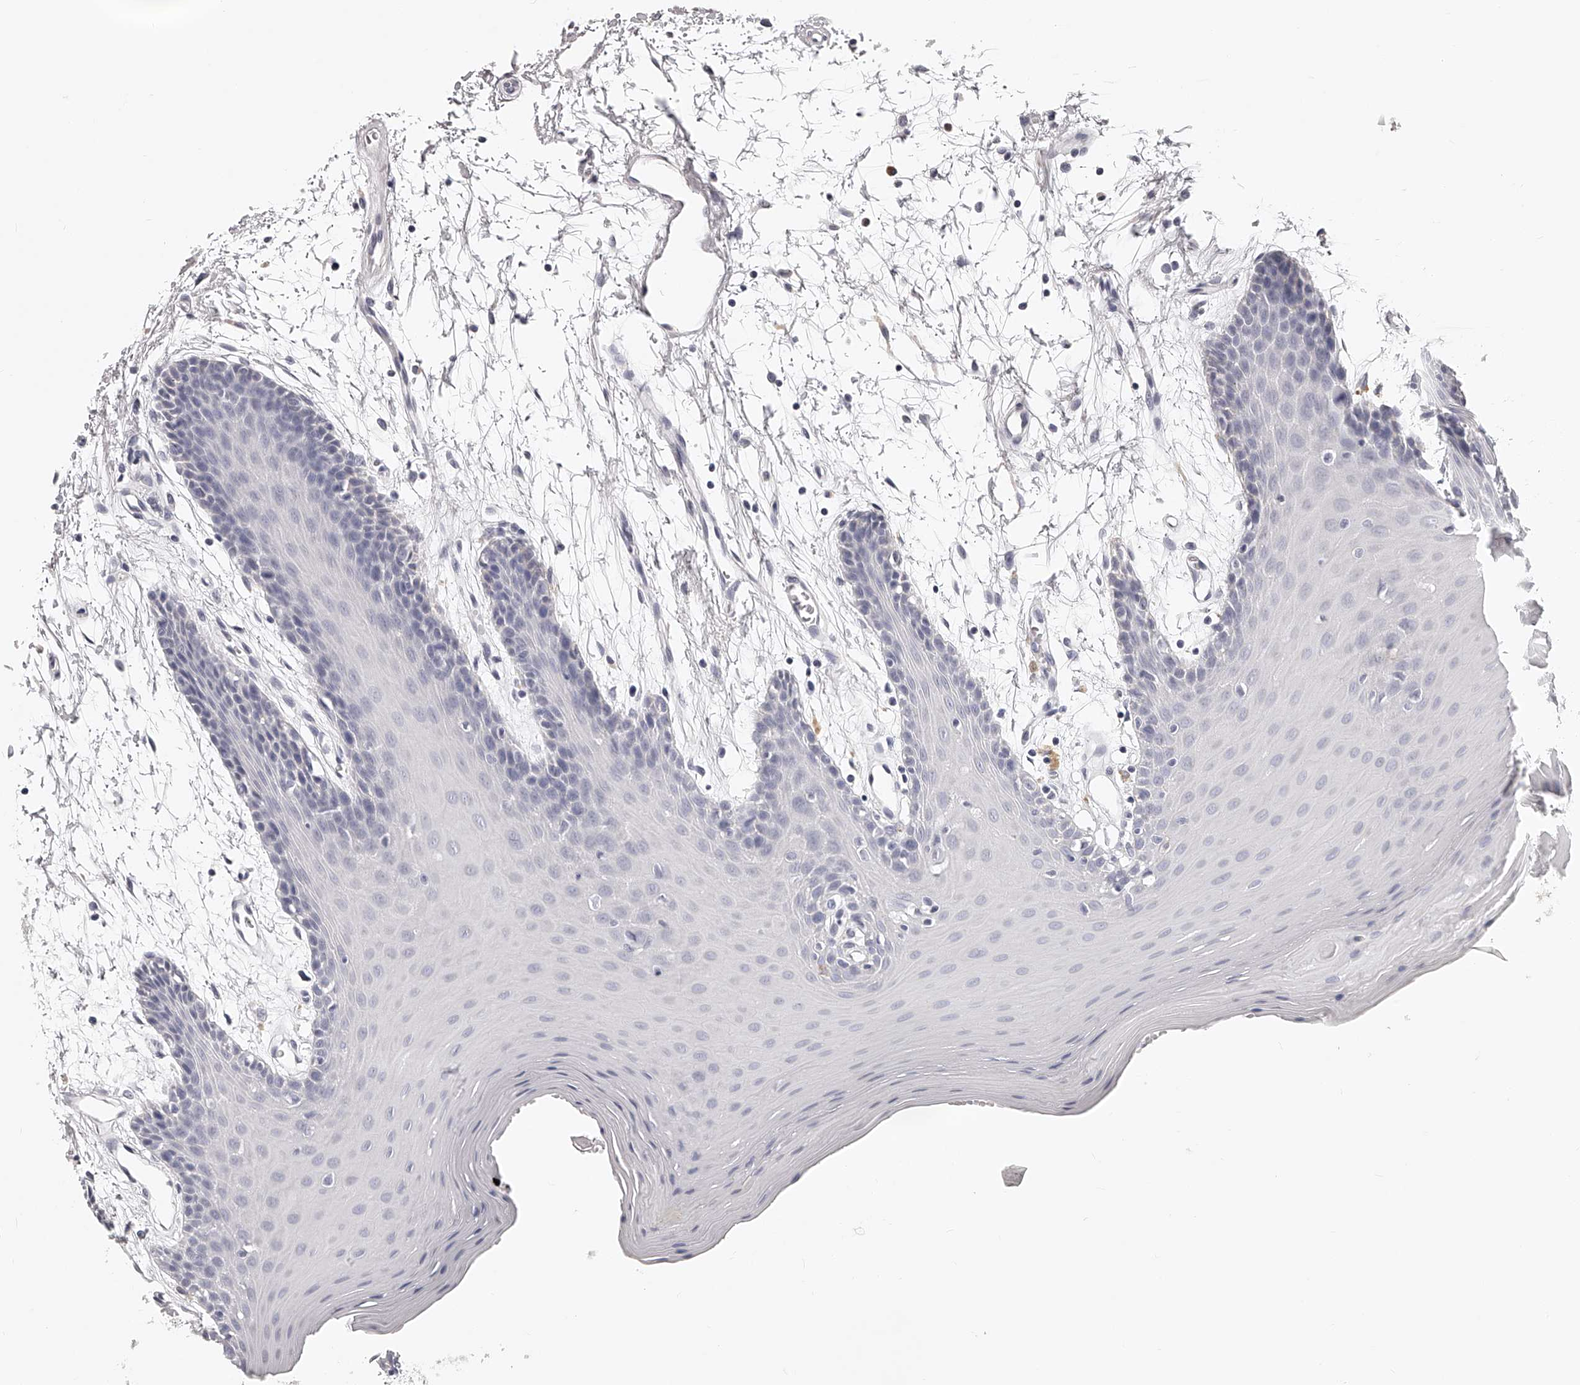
{"staining": {"intensity": "negative", "quantity": "none", "location": "none"}, "tissue": "oral mucosa", "cell_type": "Squamous epithelial cells", "image_type": "normal", "snomed": [{"axis": "morphology", "description": "Normal tissue, NOS"}, {"axis": "morphology", "description": "Squamous cell carcinoma, NOS"}, {"axis": "topography", "description": "Skeletal muscle"}, {"axis": "topography", "description": "Oral tissue"}, {"axis": "topography", "description": "Salivary gland"}, {"axis": "topography", "description": "Head-Neck"}], "caption": "DAB (3,3'-diaminobenzidine) immunohistochemical staining of normal oral mucosa displays no significant staining in squamous epithelial cells.", "gene": "DMRT1", "patient": {"sex": "male", "age": 54}}